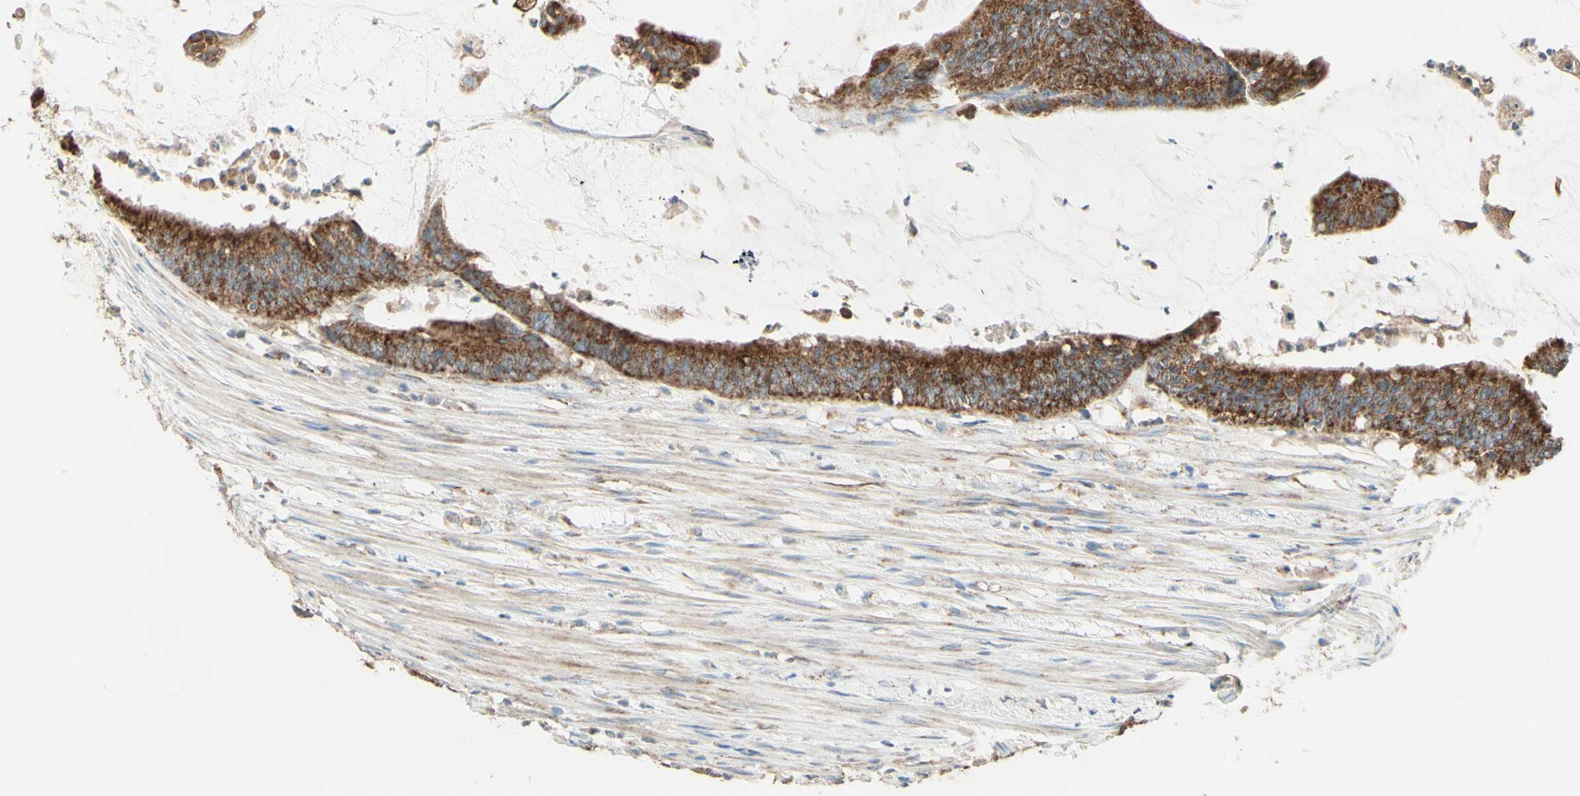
{"staining": {"intensity": "strong", "quantity": ">75%", "location": "cytoplasmic/membranous"}, "tissue": "colorectal cancer", "cell_type": "Tumor cells", "image_type": "cancer", "snomed": [{"axis": "morphology", "description": "Adenocarcinoma, NOS"}, {"axis": "topography", "description": "Rectum"}], "caption": "The image shows immunohistochemical staining of colorectal cancer. There is strong cytoplasmic/membranous expression is seen in approximately >75% of tumor cells.", "gene": "ARMC10", "patient": {"sex": "female", "age": 66}}